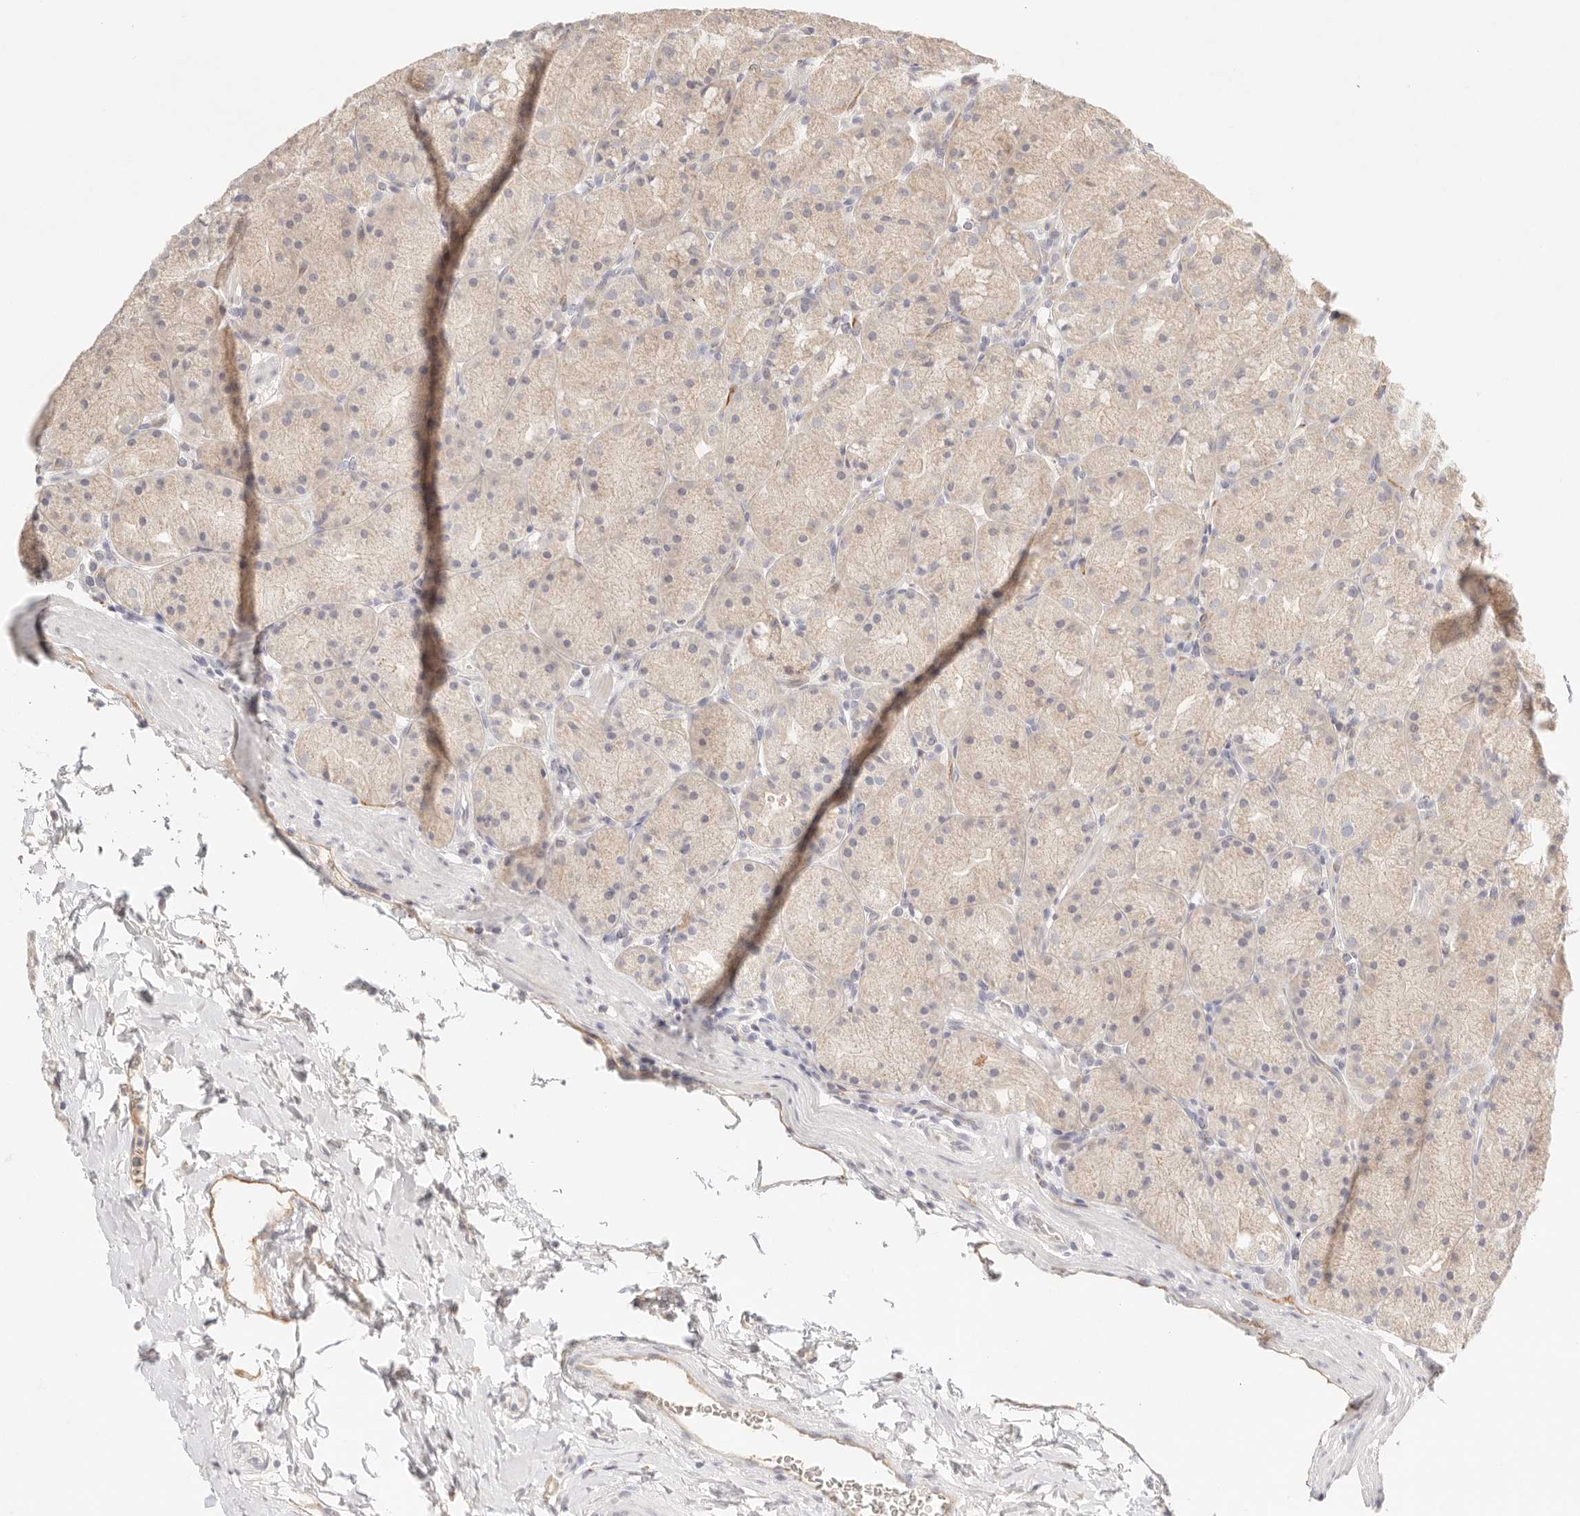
{"staining": {"intensity": "weak", "quantity": "<25%", "location": "cytoplasmic/membranous"}, "tissue": "stomach", "cell_type": "Glandular cells", "image_type": "normal", "snomed": [{"axis": "morphology", "description": "Normal tissue, NOS"}, {"axis": "topography", "description": "Stomach, upper"}, {"axis": "topography", "description": "Stomach"}], "caption": "Stomach stained for a protein using IHC reveals no expression glandular cells.", "gene": "CEP120", "patient": {"sex": "male", "age": 48}}